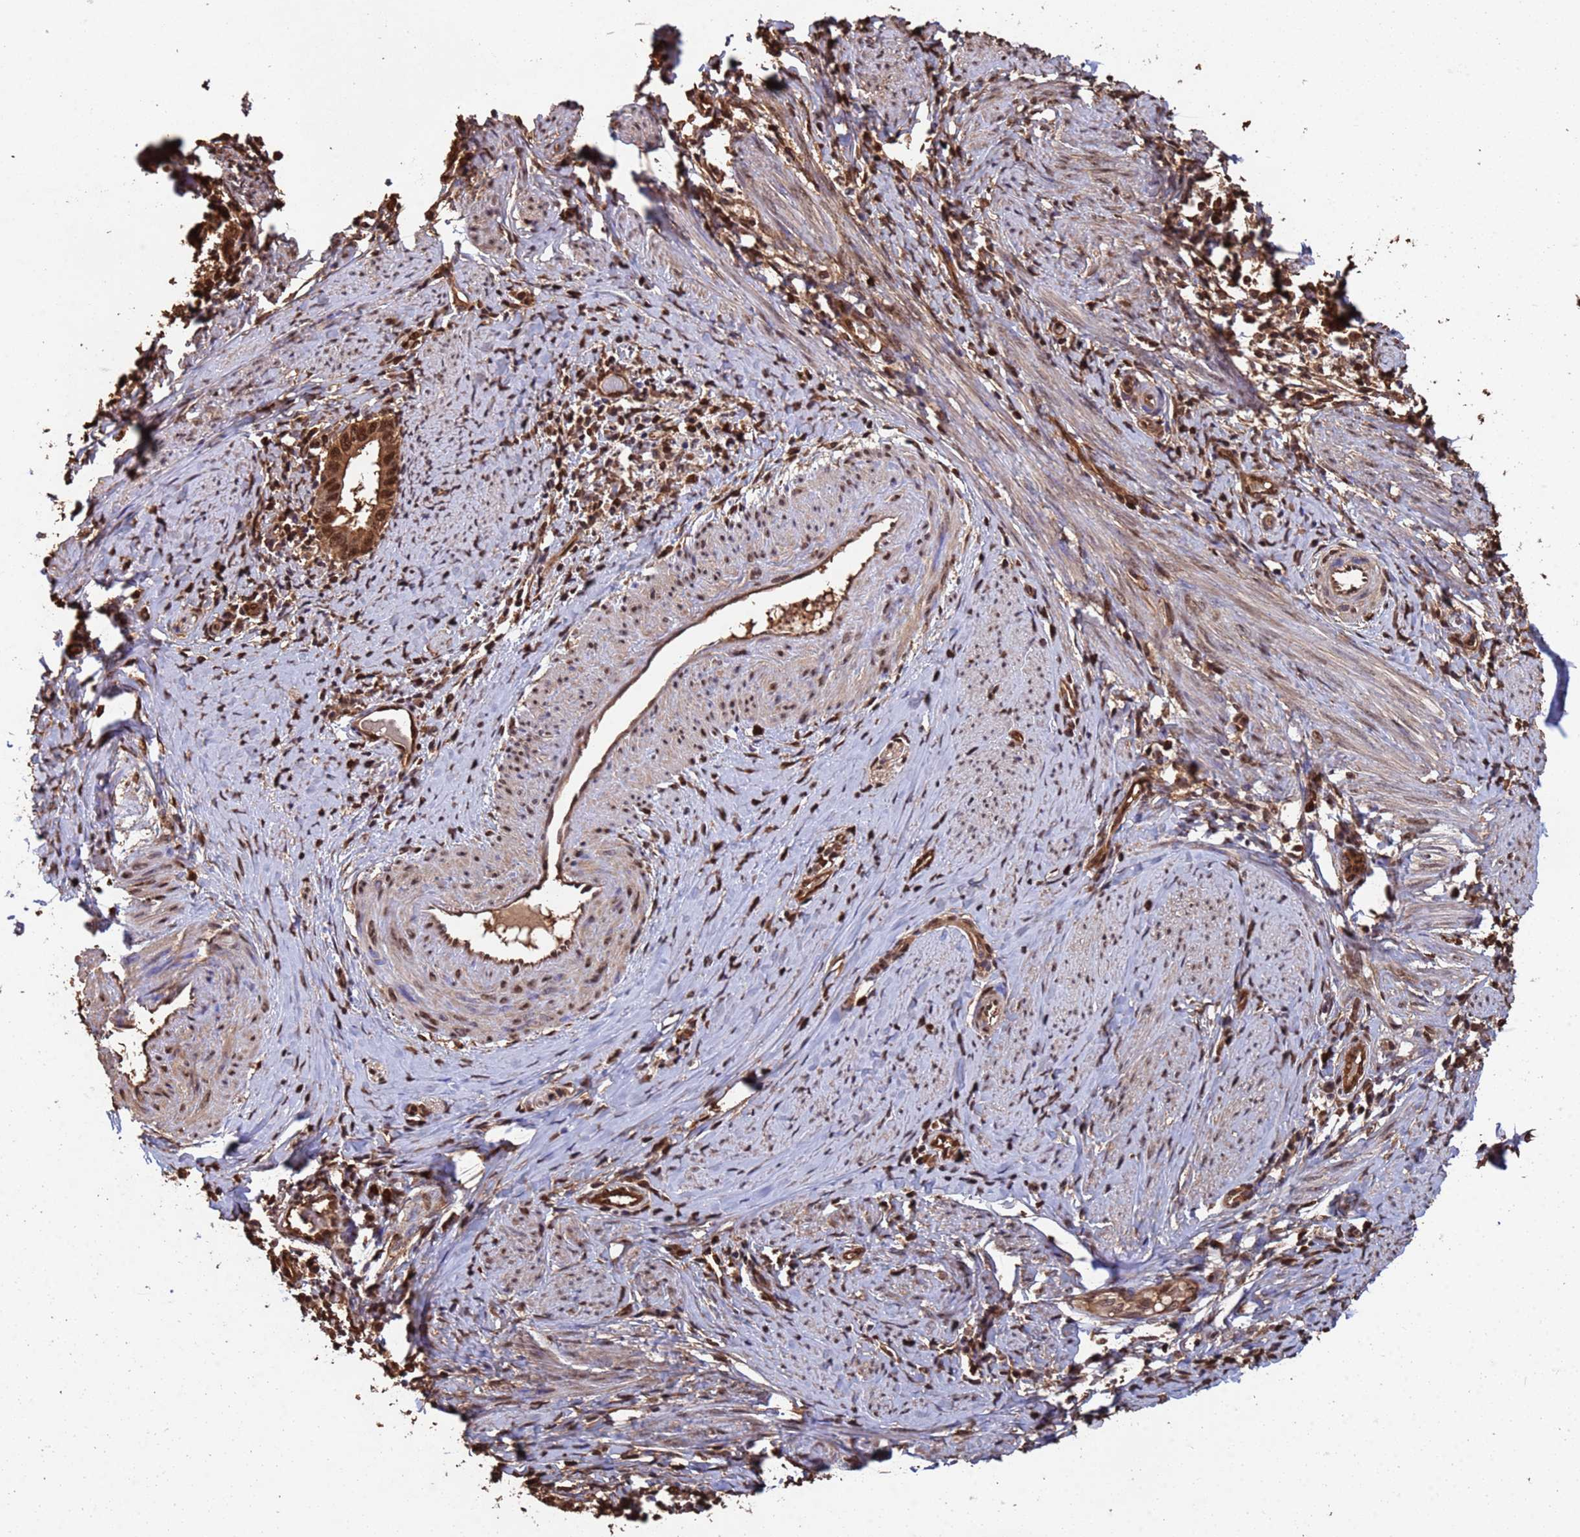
{"staining": {"intensity": "moderate", "quantity": ">75%", "location": "cytoplasmic/membranous,nuclear"}, "tissue": "cervical cancer", "cell_type": "Tumor cells", "image_type": "cancer", "snomed": [{"axis": "morphology", "description": "Adenocarcinoma, NOS"}, {"axis": "topography", "description": "Cervix"}], "caption": "Immunohistochemistry staining of cervical cancer (adenocarcinoma), which demonstrates medium levels of moderate cytoplasmic/membranous and nuclear expression in approximately >75% of tumor cells indicating moderate cytoplasmic/membranous and nuclear protein positivity. The staining was performed using DAB (3,3'-diaminobenzidine) (brown) for protein detection and nuclei were counterstained in hematoxylin (blue).", "gene": "SUMO4", "patient": {"sex": "female", "age": 36}}